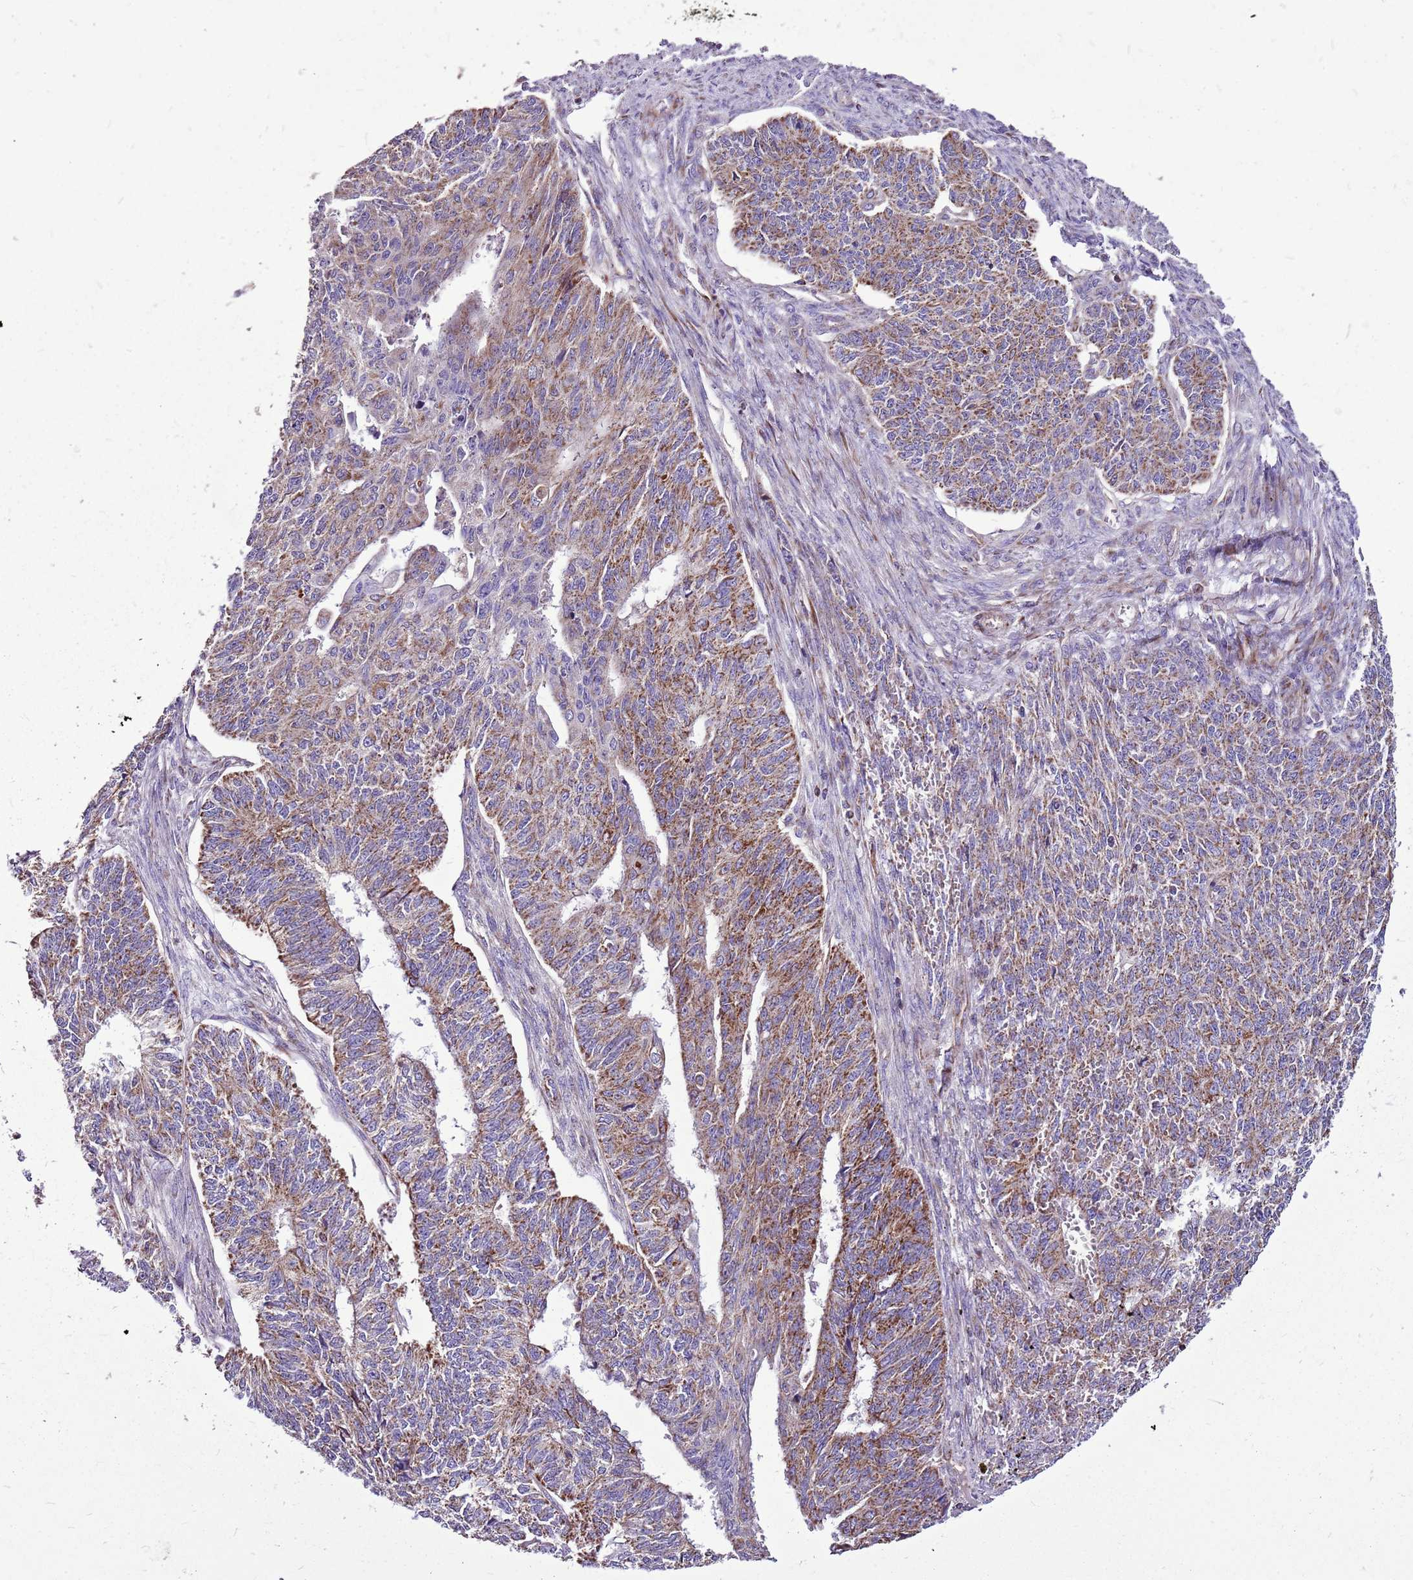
{"staining": {"intensity": "moderate", "quantity": ">75%", "location": "cytoplasmic/membranous"}, "tissue": "endometrial cancer", "cell_type": "Tumor cells", "image_type": "cancer", "snomed": [{"axis": "morphology", "description": "Adenocarcinoma, NOS"}, {"axis": "topography", "description": "Endometrium"}], "caption": "Endometrial cancer (adenocarcinoma) was stained to show a protein in brown. There is medium levels of moderate cytoplasmic/membranous expression in about >75% of tumor cells. (Brightfield microscopy of DAB IHC at high magnification).", "gene": "GCDH", "patient": {"sex": "female", "age": 32}}